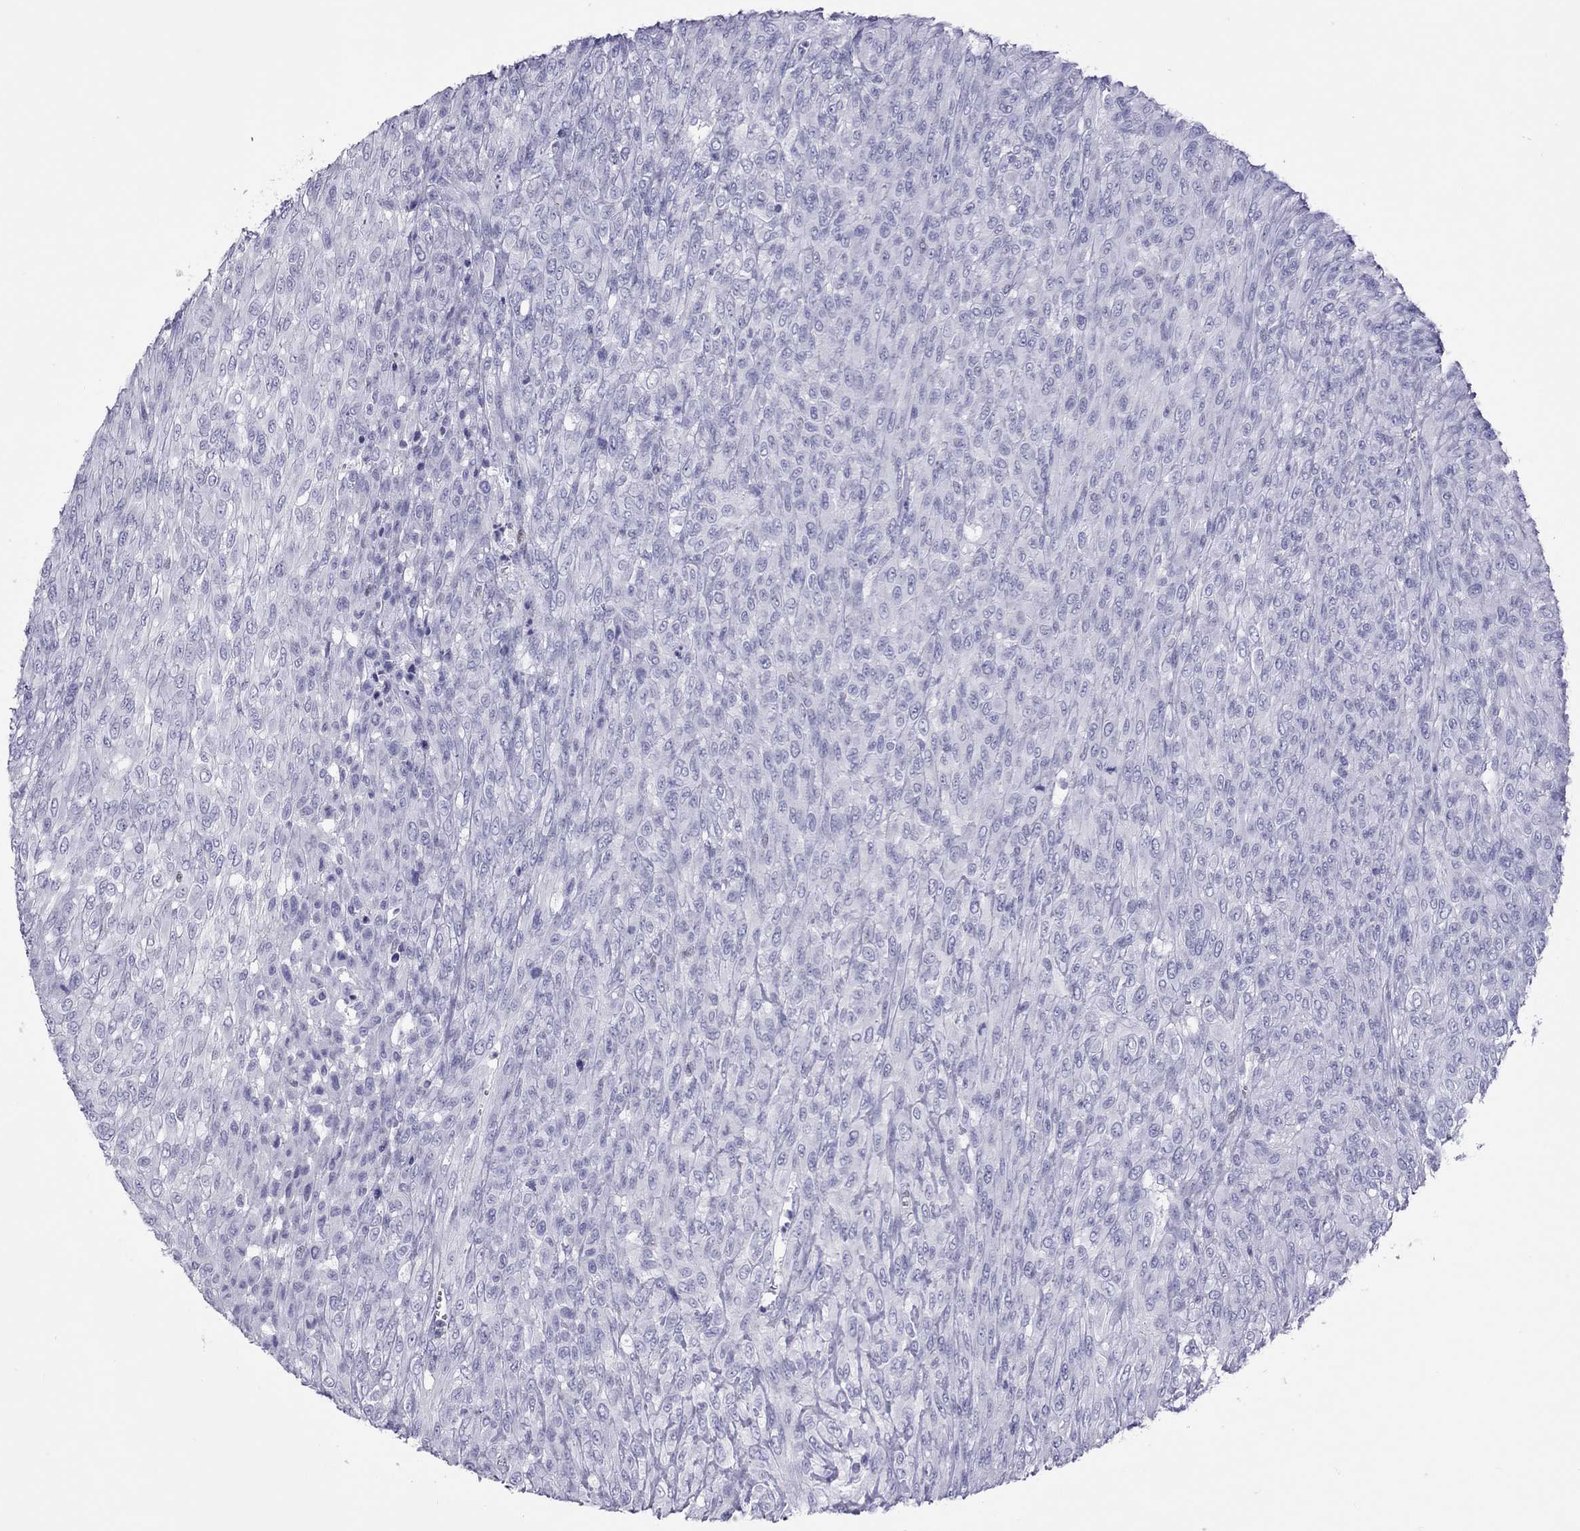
{"staining": {"intensity": "negative", "quantity": "none", "location": "none"}, "tissue": "renal cancer", "cell_type": "Tumor cells", "image_type": "cancer", "snomed": [{"axis": "morphology", "description": "Adenocarcinoma, NOS"}, {"axis": "topography", "description": "Kidney"}], "caption": "IHC of renal cancer (adenocarcinoma) exhibits no staining in tumor cells. (Immunohistochemistry, brightfield microscopy, high magnification).", "gene": "STAG3", "patient": {"sex": "male", "age": 58}}